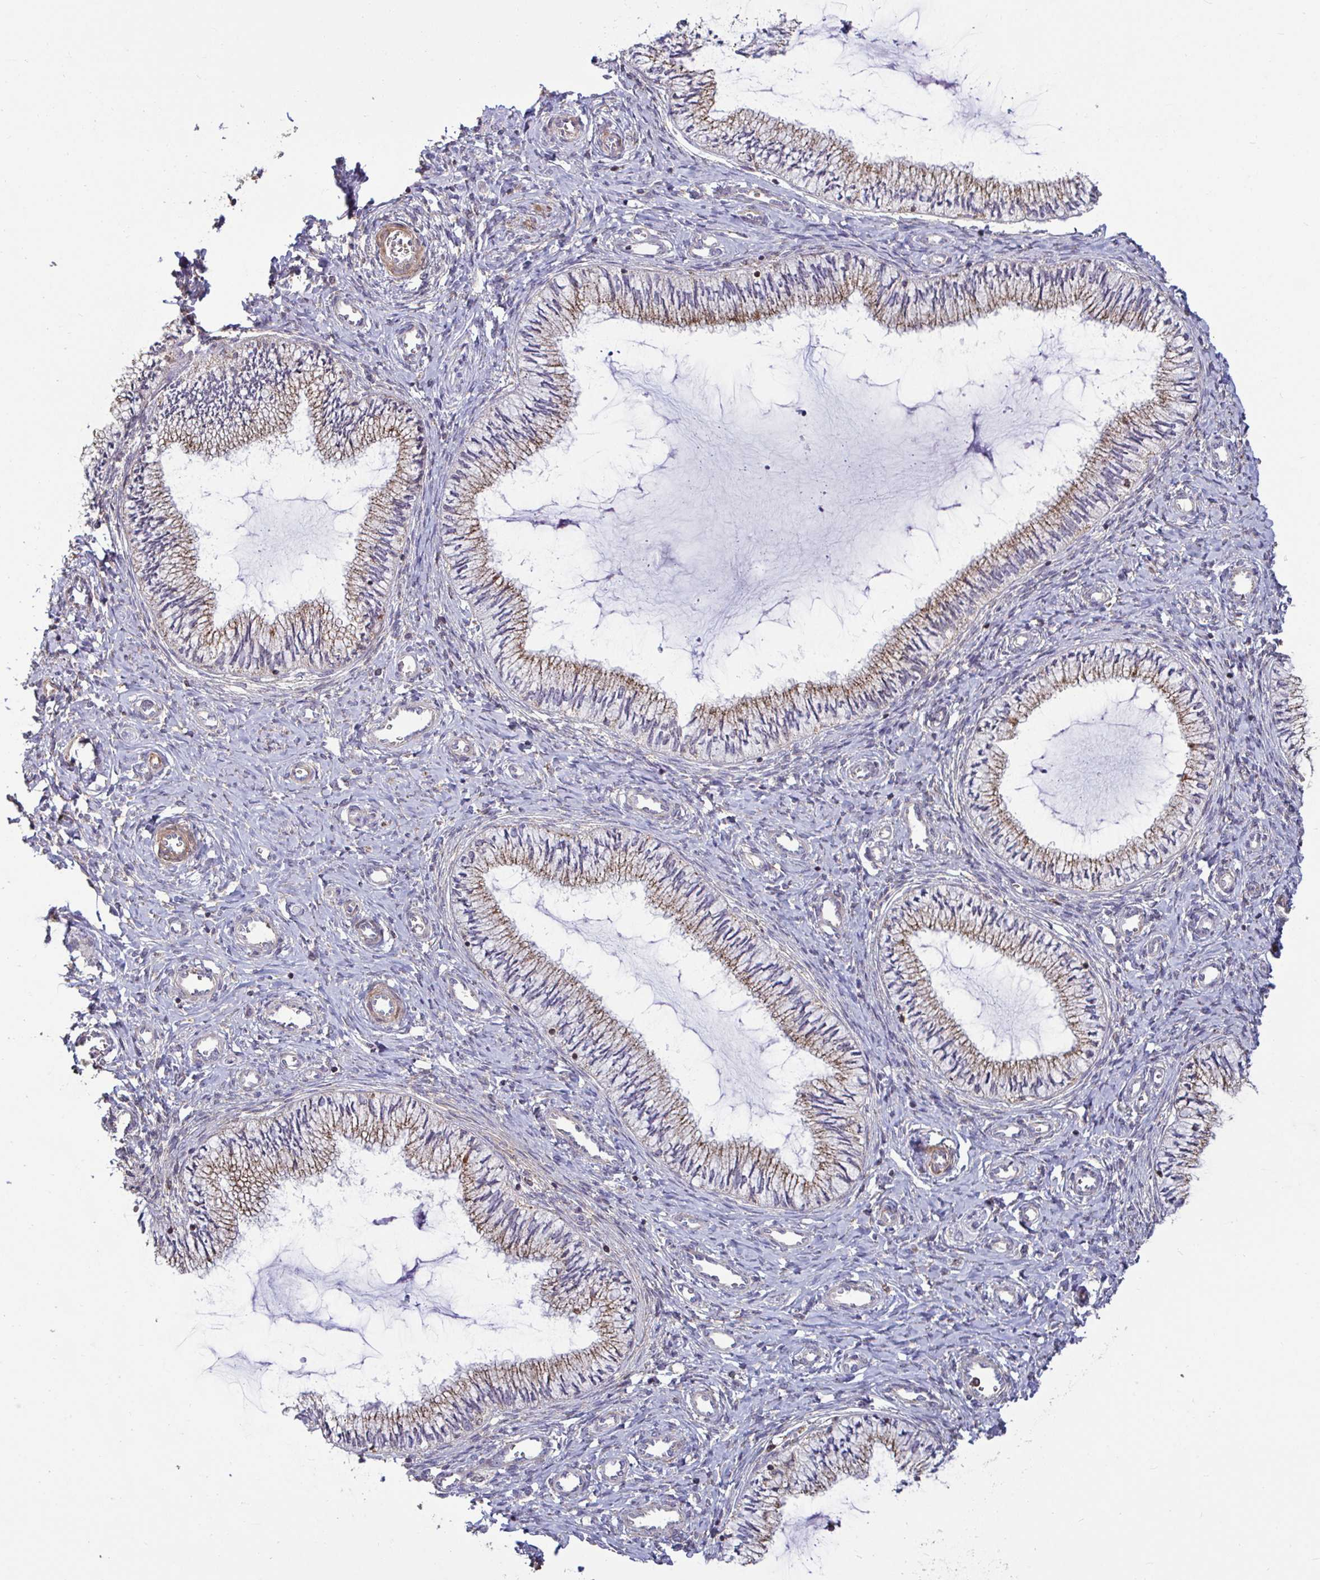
{"staining": {"intensity": "moderate", "quantity": ">75%", "location": "cytoplasmic/membranous"}, "tissue": "cervix", "cell_type": "Glandular cells", "image_type": "normal", "snomed": [{"axis": "morphology", "description": "Normal tissue, NOS"}, {"axis": "topography", "description": "Cervix"}], "caption": "Unremarkable cervix was stained to show a protein in brown. There is medium levels of moderate cytoplasmic/membranous expression in approximately >75% of glandular cells.", "gene": "SPRY1", "patient": {"sex": "female", "age": 24}}